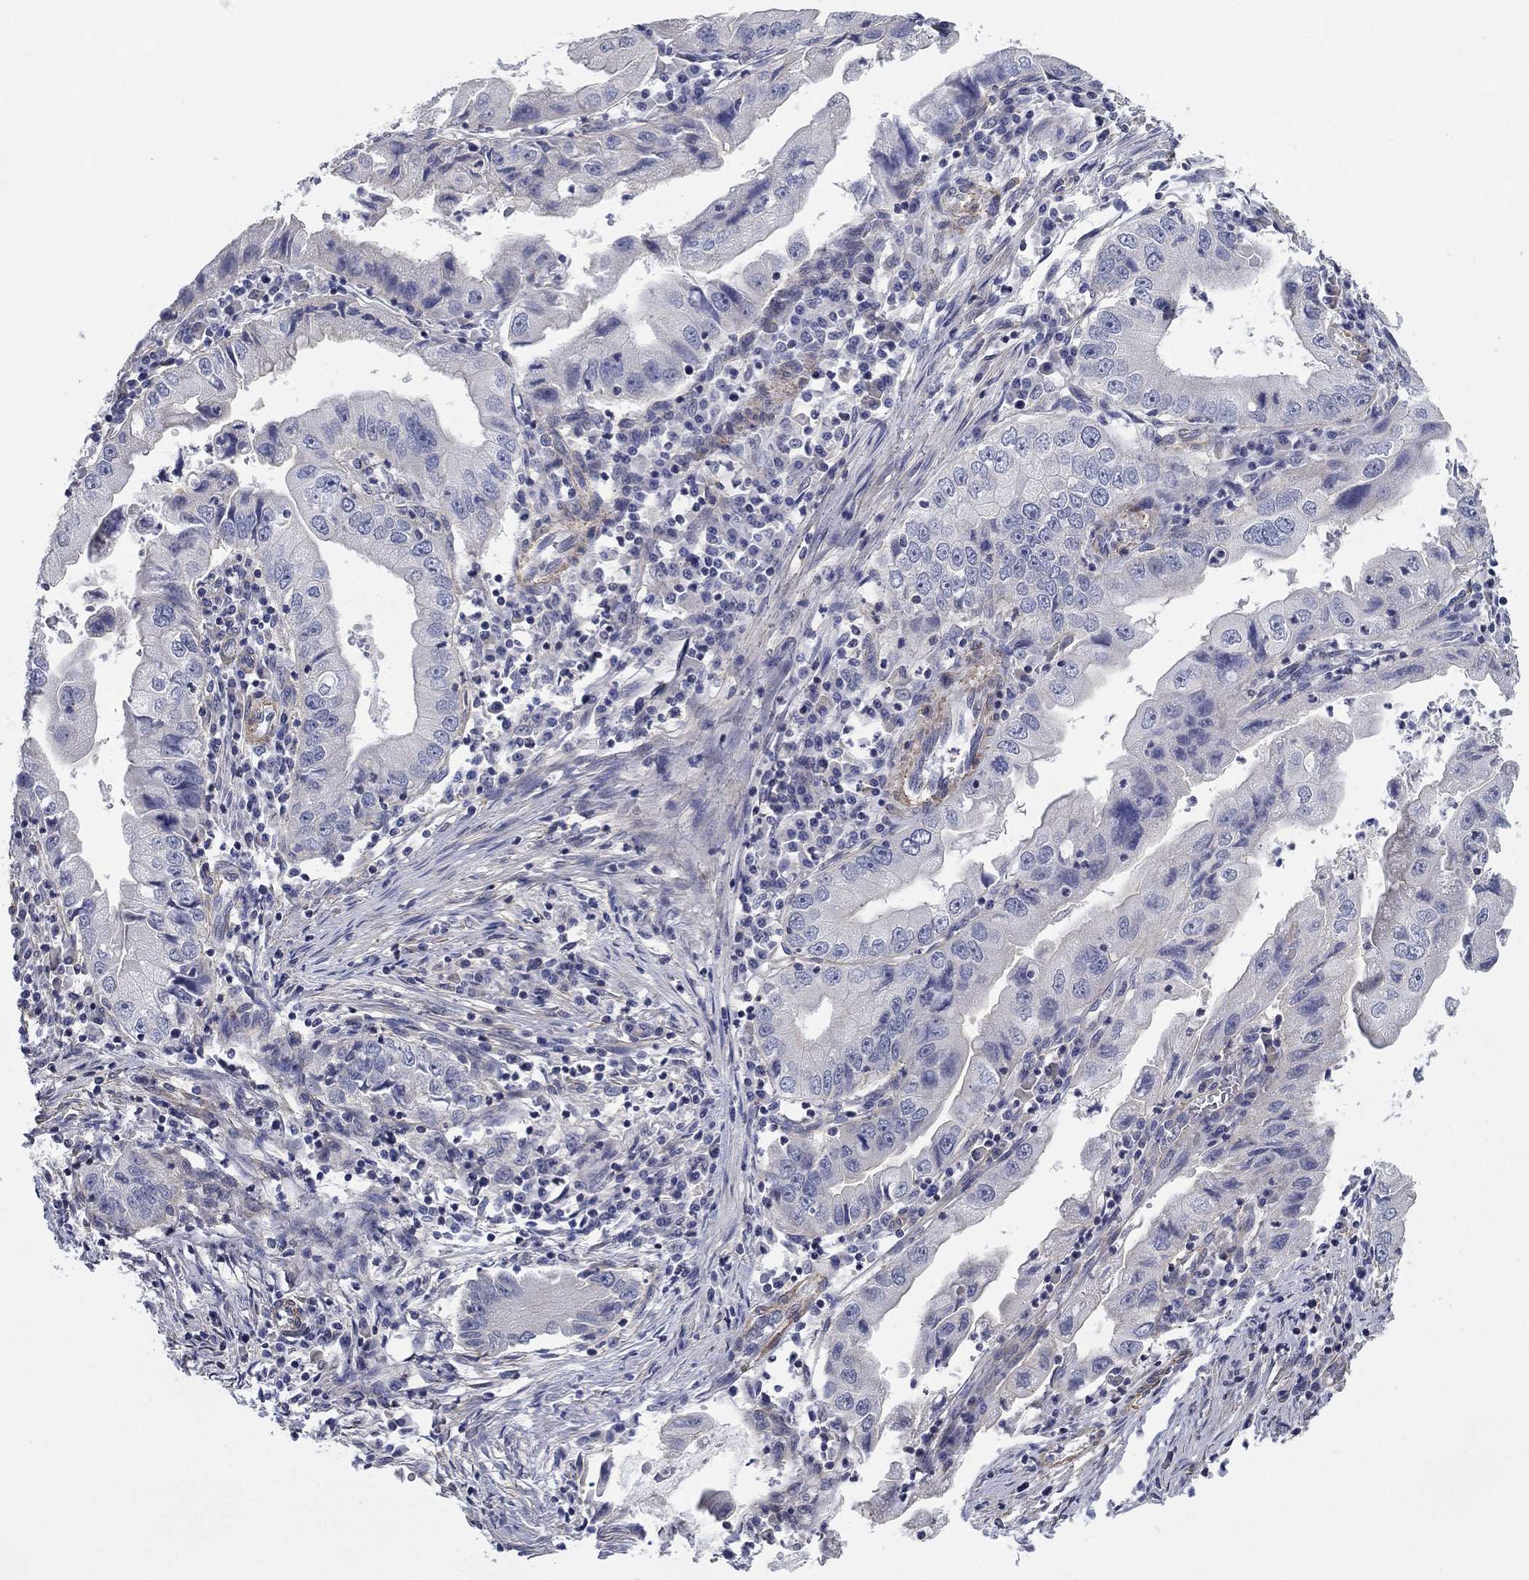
{"staining": {"intensity": "negative", "quantity": "none", "location": "none"}, "tissue": "stomach cancer", "cell_type": "Tumor cells", "image_type": "cancer", "snomed": [{"axis": "morphology", "description": "Adenocarcinoma, NOS"}, {"axis": "topography", "description": "Stomach"}], "caption": "High power microscopy micrograph of an immunohistochemistry (IHC) image of stomach cancer, revealing no significant staining in tumor cells.", "gene": "GRK7", "patient": {"sex": "male", "age": 76}}